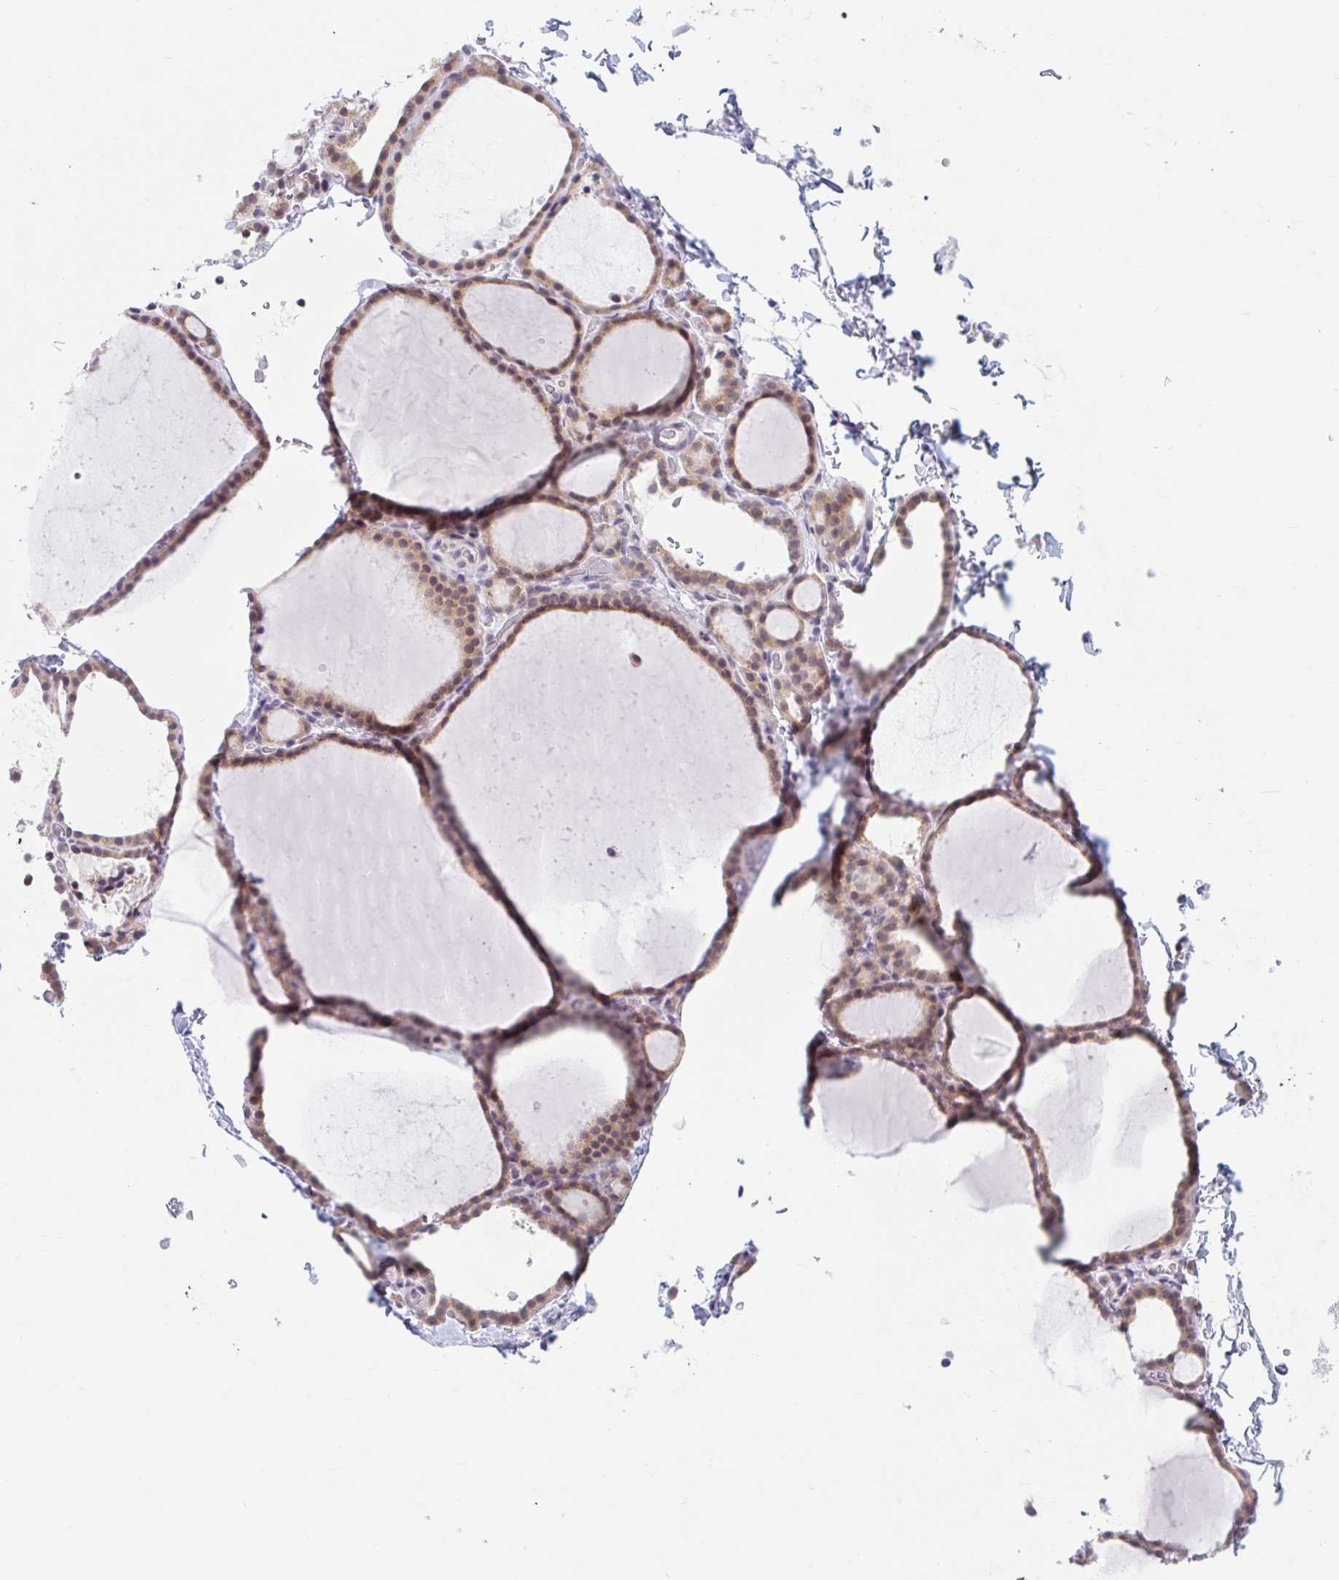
{"staining": {"intensity": "weak", "quantity": ">75%", "location": "cytoplasmic/membranous"}, "tissue": "thyroid gland", "cell_type": "Glandular cells", "image_type": "normal", "snomed": [{"axis": "morphology", "description": "Normal tissue, NOS"}, {"axis": "topography", "description": "Thyroid gland"}], "caption": "A high-resolution photomicrograph shows immunohistochemistry (IHC) staining of normal thyroid gland, which demonstrates weak cytoplasmic/membranous positivity in approximately >75% of glandular cells.", "gene": "SRSF10", "patient": {"sex": "female", "age": 22}}